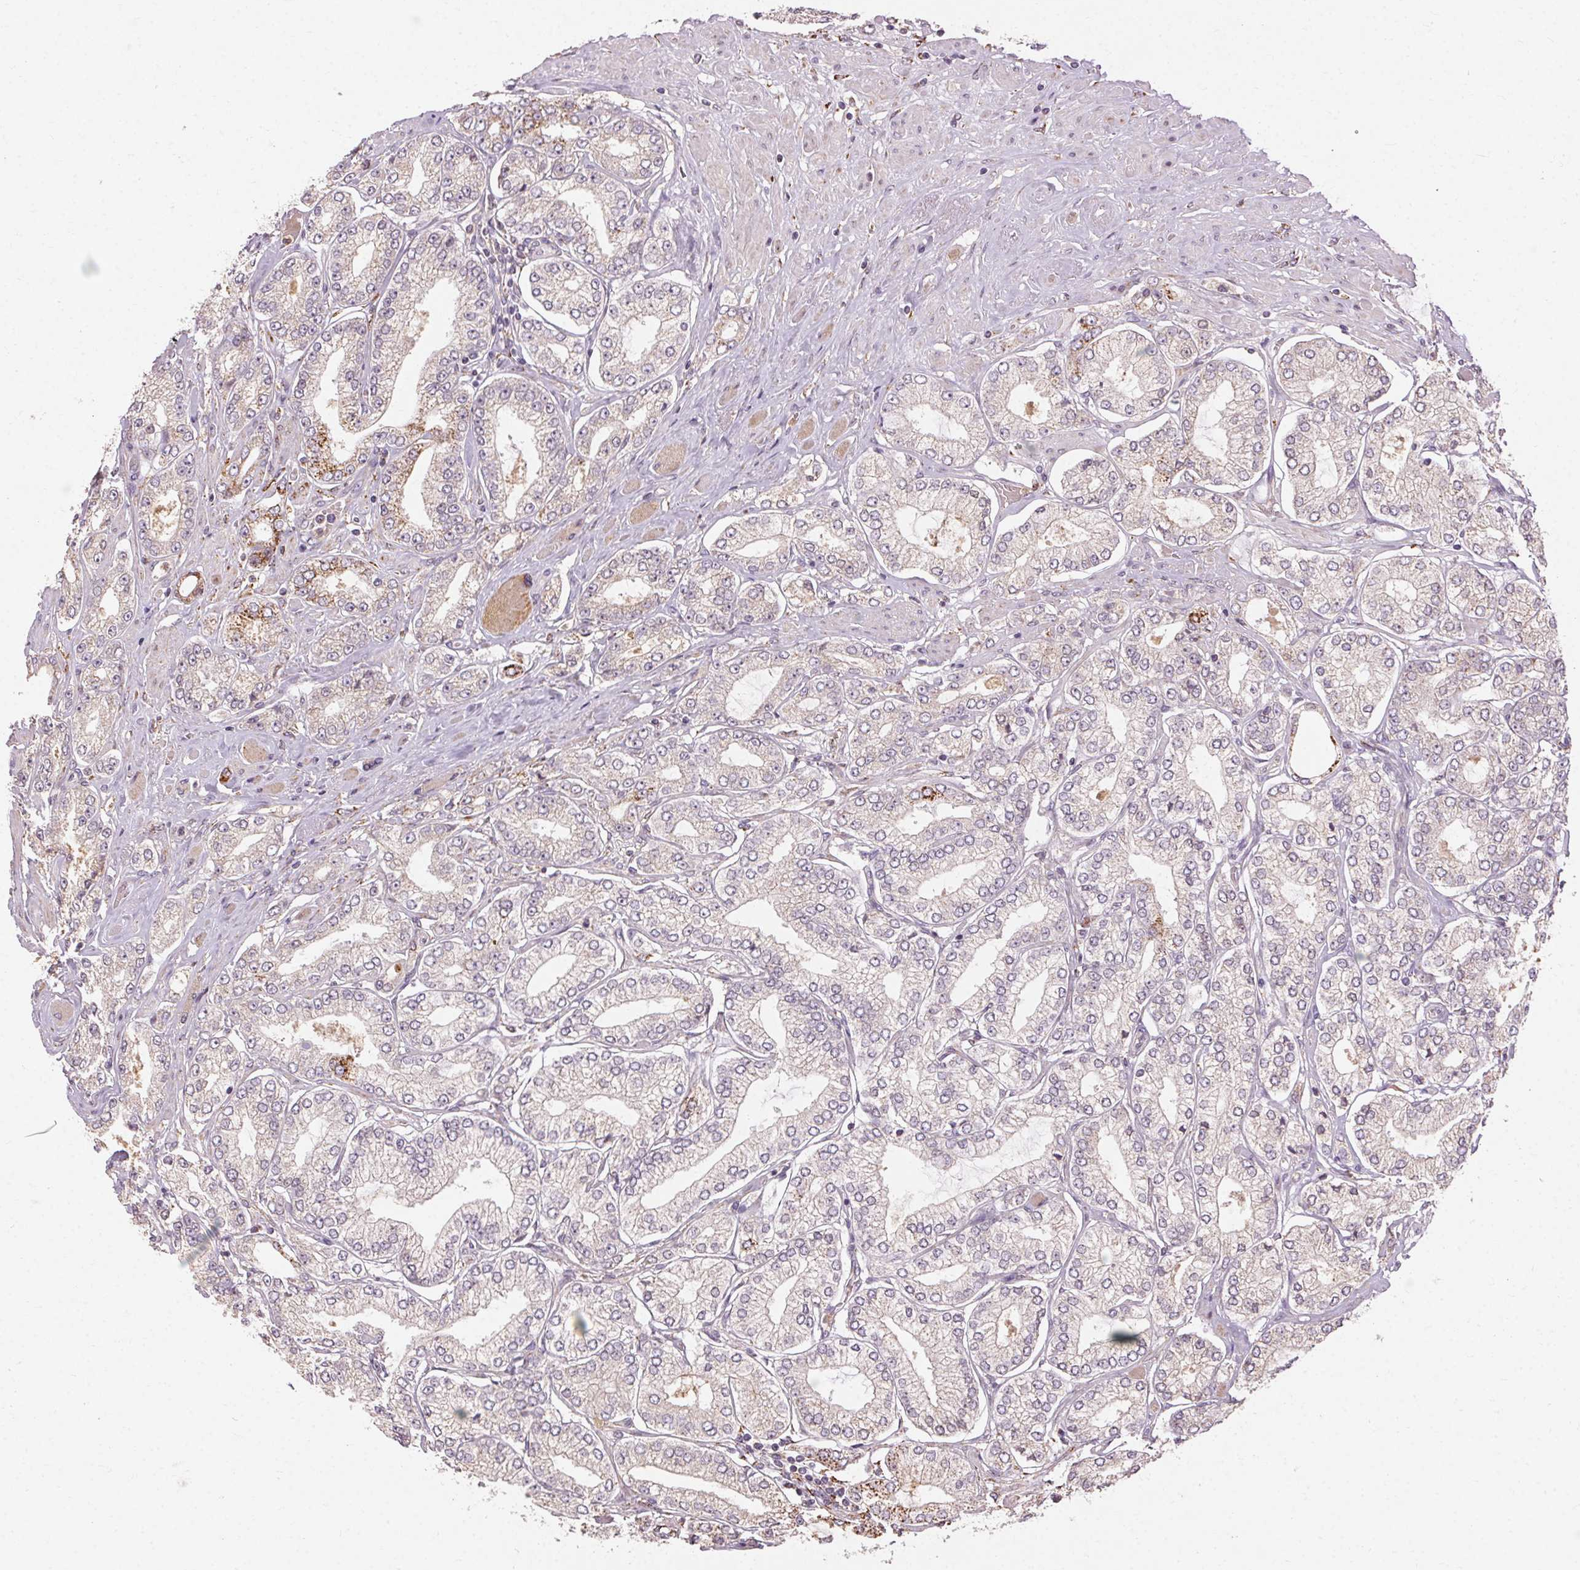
{"staining": {"intensity": "moderate", "quantity": "<25%", "location": "cytoplasmic/membranous"}, "tissue": "prostate cancer", "cell_type": "Tumor cells", "image_type": "cancer", "snomed": [{"axis": "morphology", "description": "Adenocarcinoma, High grade"}, {"axis": "topography", "description": "Prostate"}], "caption": "Prostate cancer was stained to show a protein in brown. There is low levels of moderate cytoplasmic/membranous positivity in approximately <25% of tumor cells. (Brightfield microscopy of DAB IHC at high magnification).", "gene": "REP15", "patient": {"sex": "male", "age": 68}}